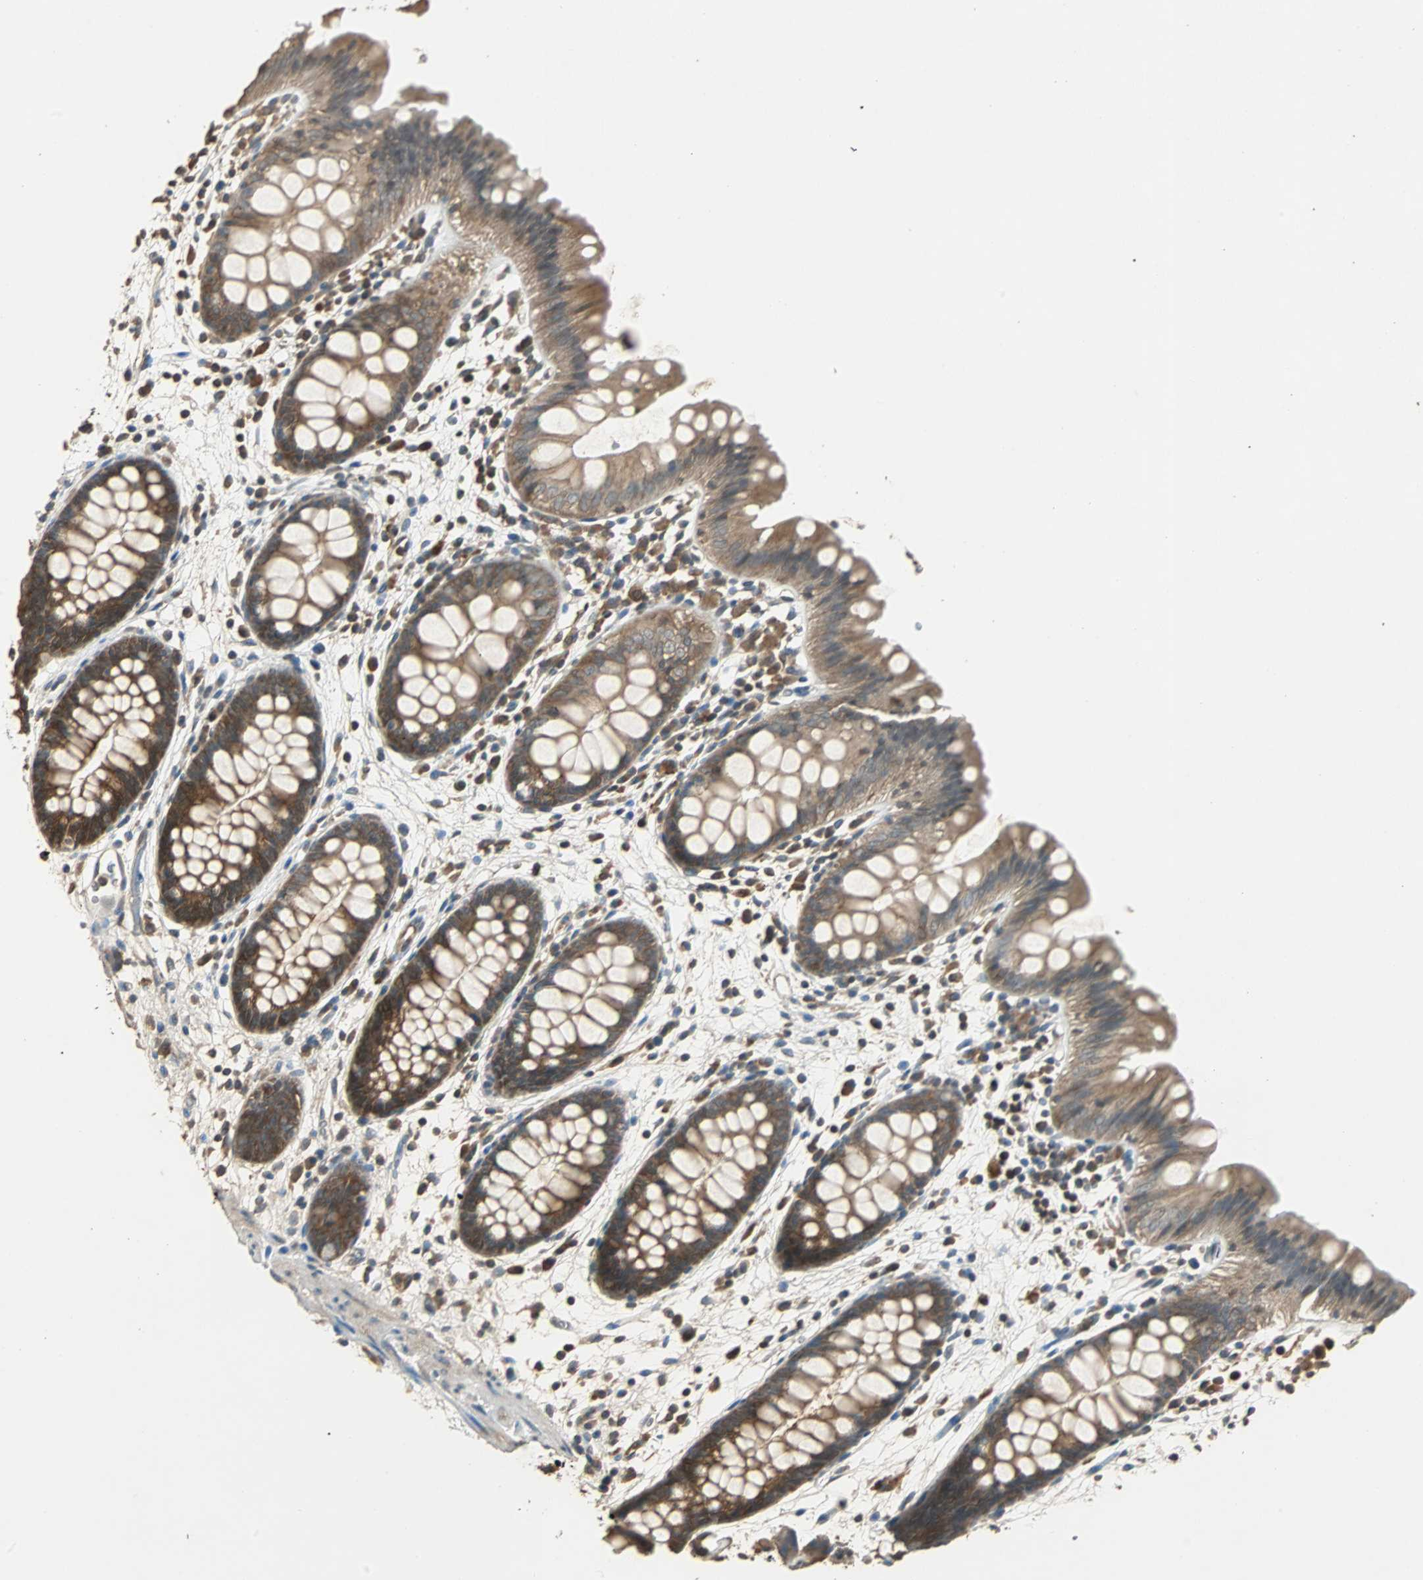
{"staining": {"intensity": "weak", "quantity": ">75%", "location": "cytoplasmic/membranous"}, "tissue": "colon", "cell_type": "Endothelial cells", "image_type": "normal", "snomed": [{"axis": "morphology", "description": "Normal tissue, NOS"}, {"axis": "topography", "description": "Smooth muscle"}, {"axis": "topography", "description": "Colon"}], "caption": "Colon stained for a protein (brown) exhibits weak cytoplasmic/membranous positive staining in approximately >75% of endothelial cells.", "gene": "ABHD2", "patient": {"sex": "male", "age": 67}}